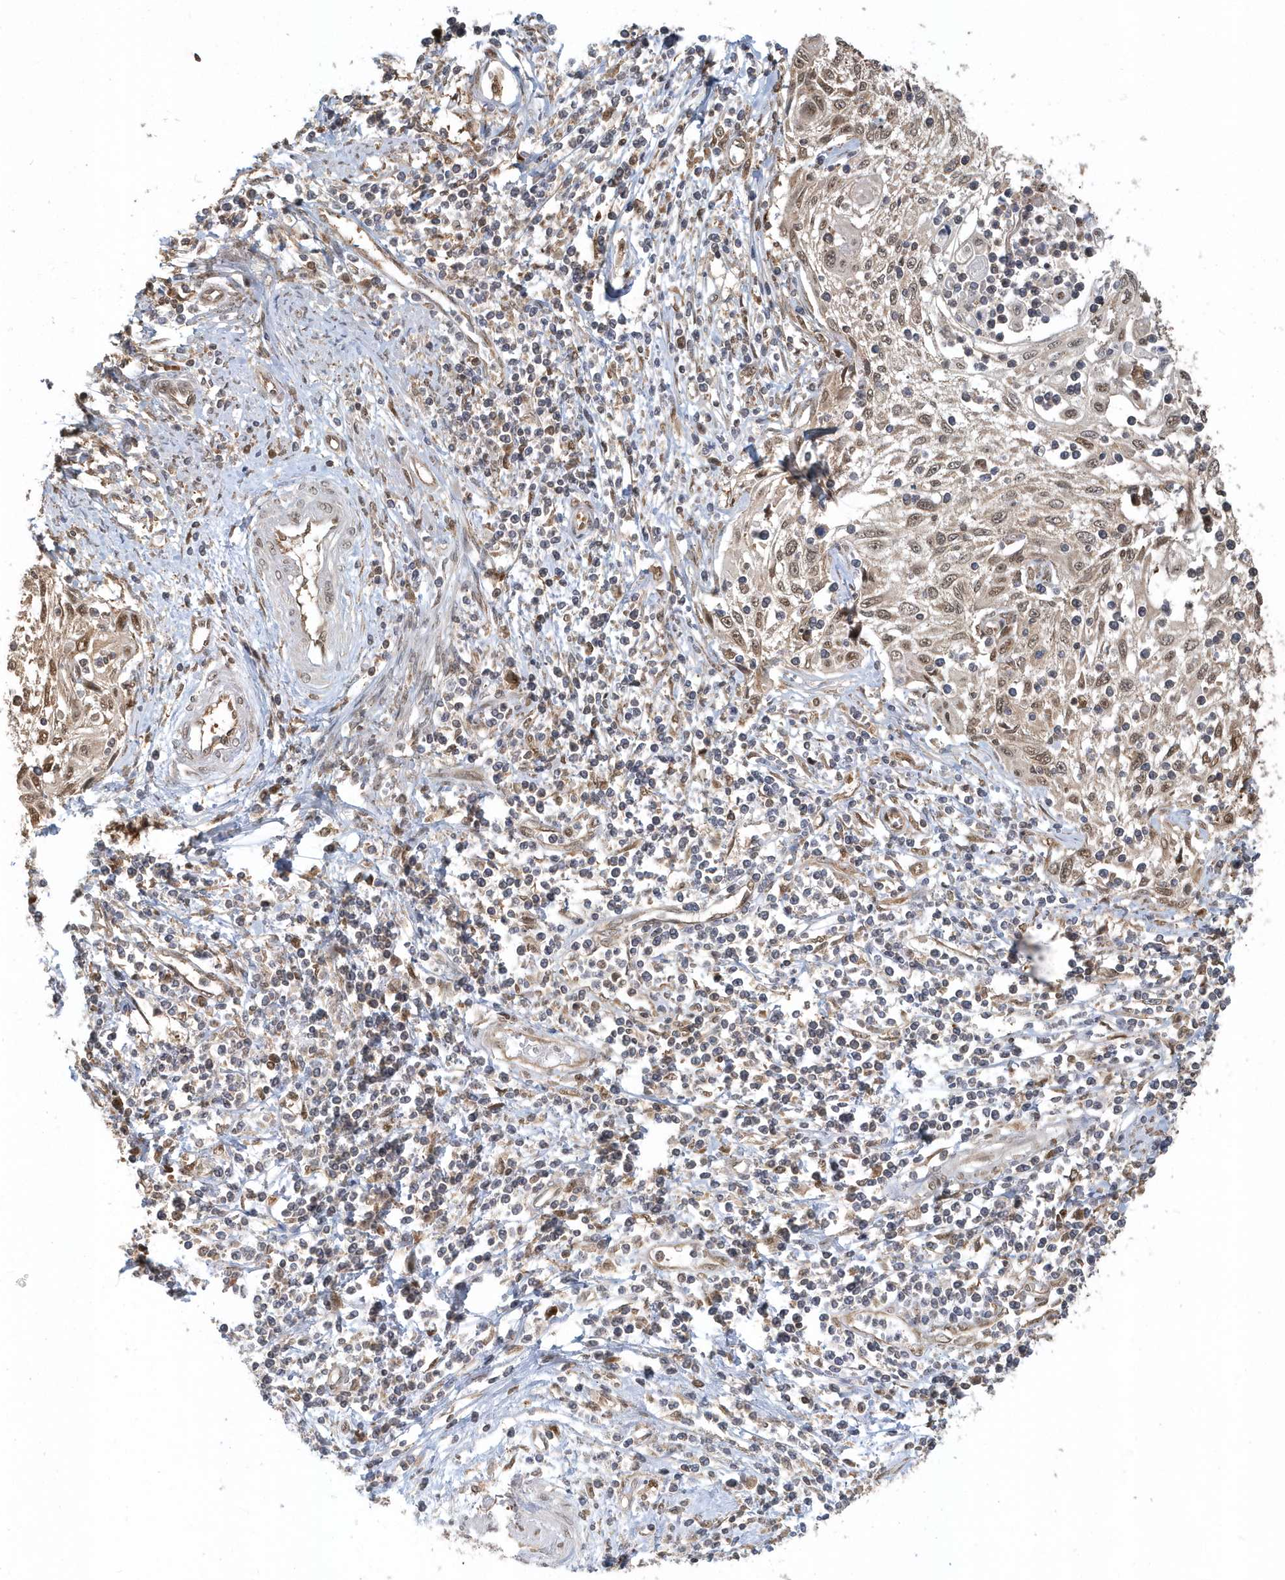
{"staining": {"intensity": "weak", "quantity": ">75%", "location": "nuclear"}, "tissue": "cervical cancer", "cell_type": "Tumor cells", "image_type": "cancer", "snomed": [{"axis": "morphology", "description": "Squamous cell carcinoma, NOS"}, {"axis": "topography", "description": "Cervix"}], "caption": "There is low levels of weak nuclear staining in tumor cells of cervical cancer, as demonstrated by immunohistochemical staining (brown color).", "gene": "PSMD6", "patient": {"sex": "female", "age": 70}}